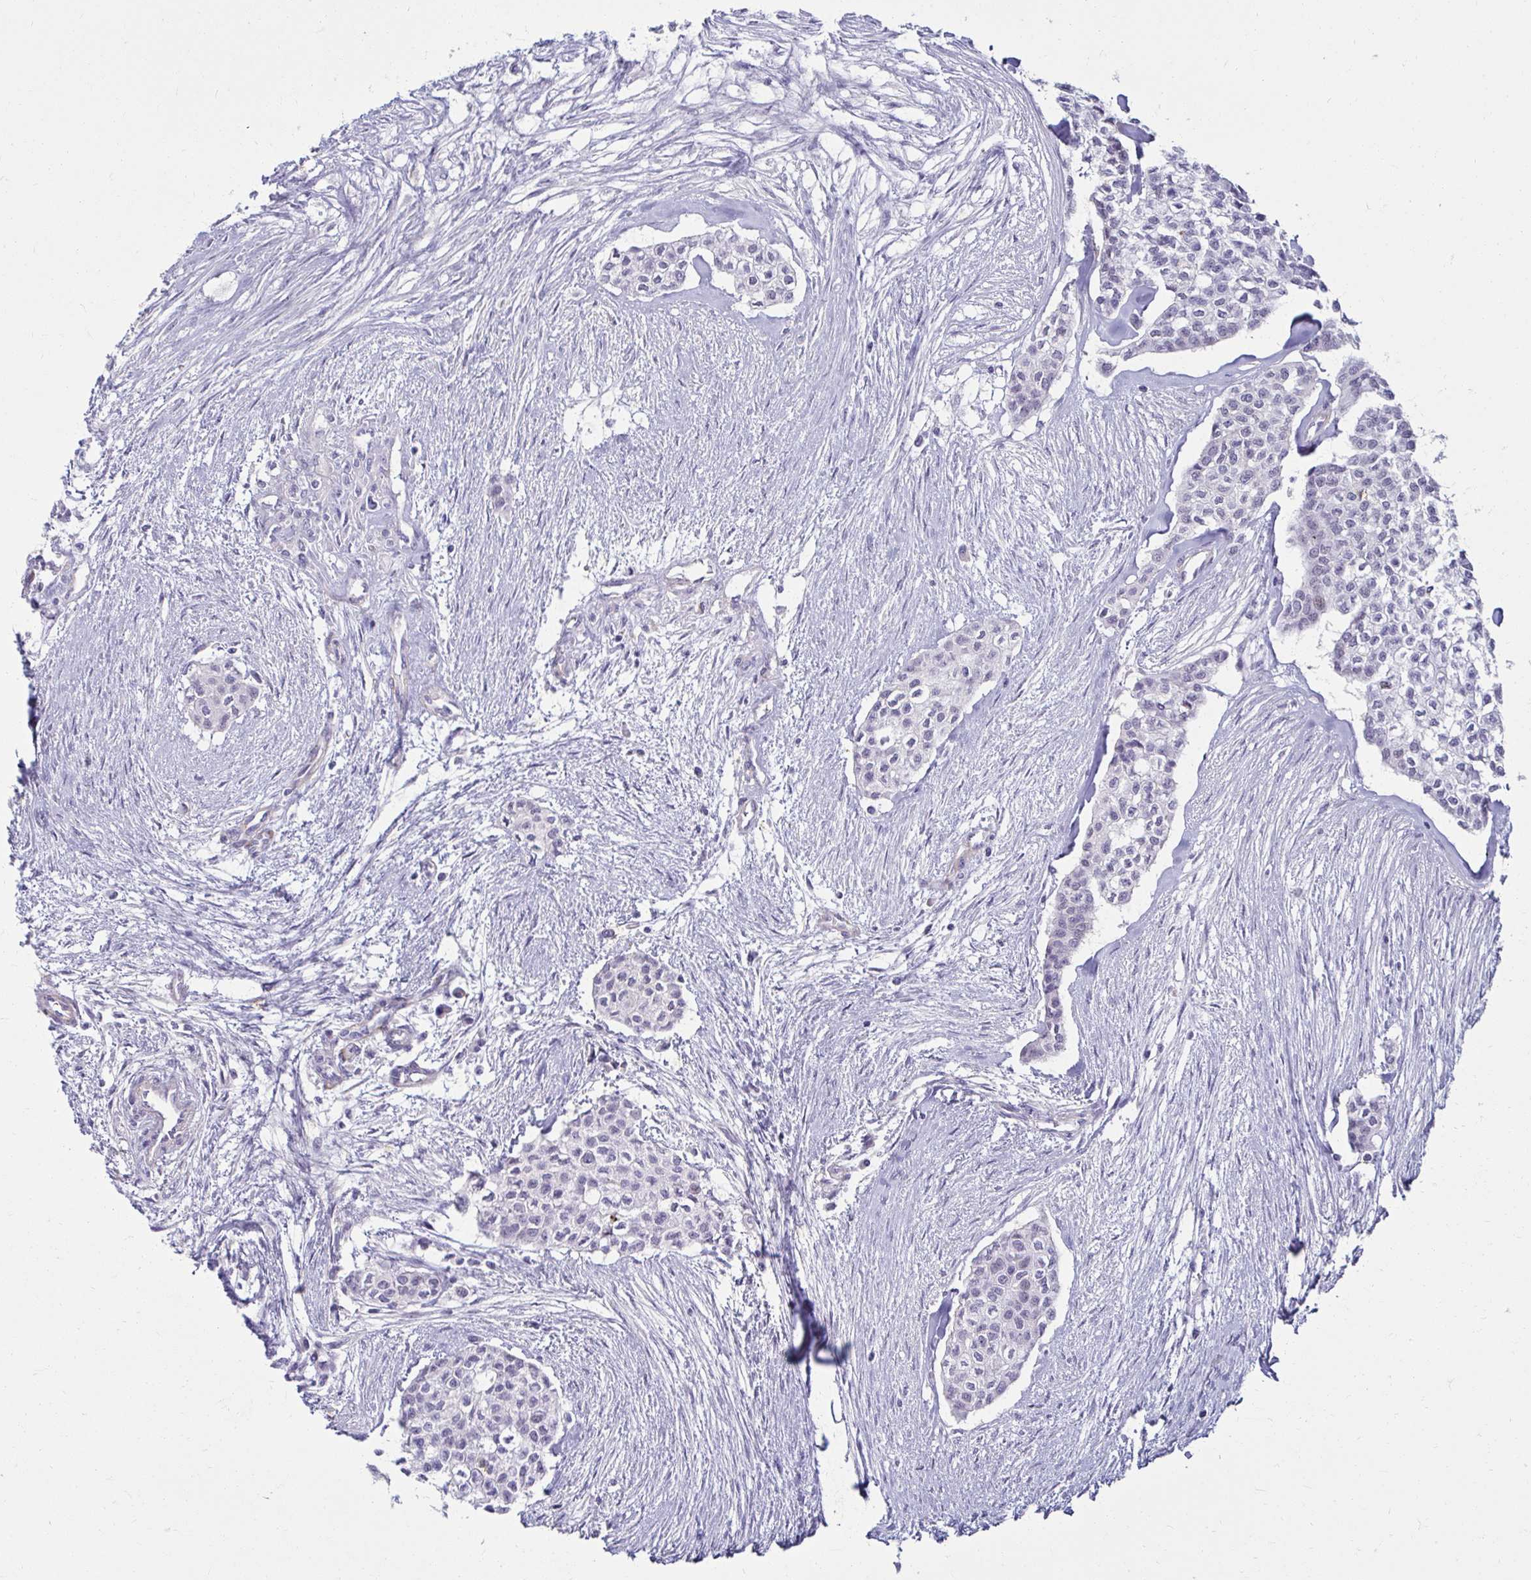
{"staining": {"intensity": "negative", "quantity": "none", "location": "none"}, "tissue": "head and neck cancer", "cell_type": "Tumor cells", "image_type": "cancer", "snomed": [{"axis": "morphology", "description": "Adenocarcinoma, NOS"}, {"axis": "topography", "description": "Head-Neck"}], "caption": "An immunohistochemistry (IHC) histopathology image of head and neck cancer (adenocarcinoma) is shown. There is no staining in tumor cells of head and neck cancer (adenocarcinoma). (Brightfield microscopy of DAB (3,3'-diaminobenzidine) immunohistochemistry (IHC) at high magnification).", "gene": "ANKRD62", "patient": {"sex": "male", "age": 81}}